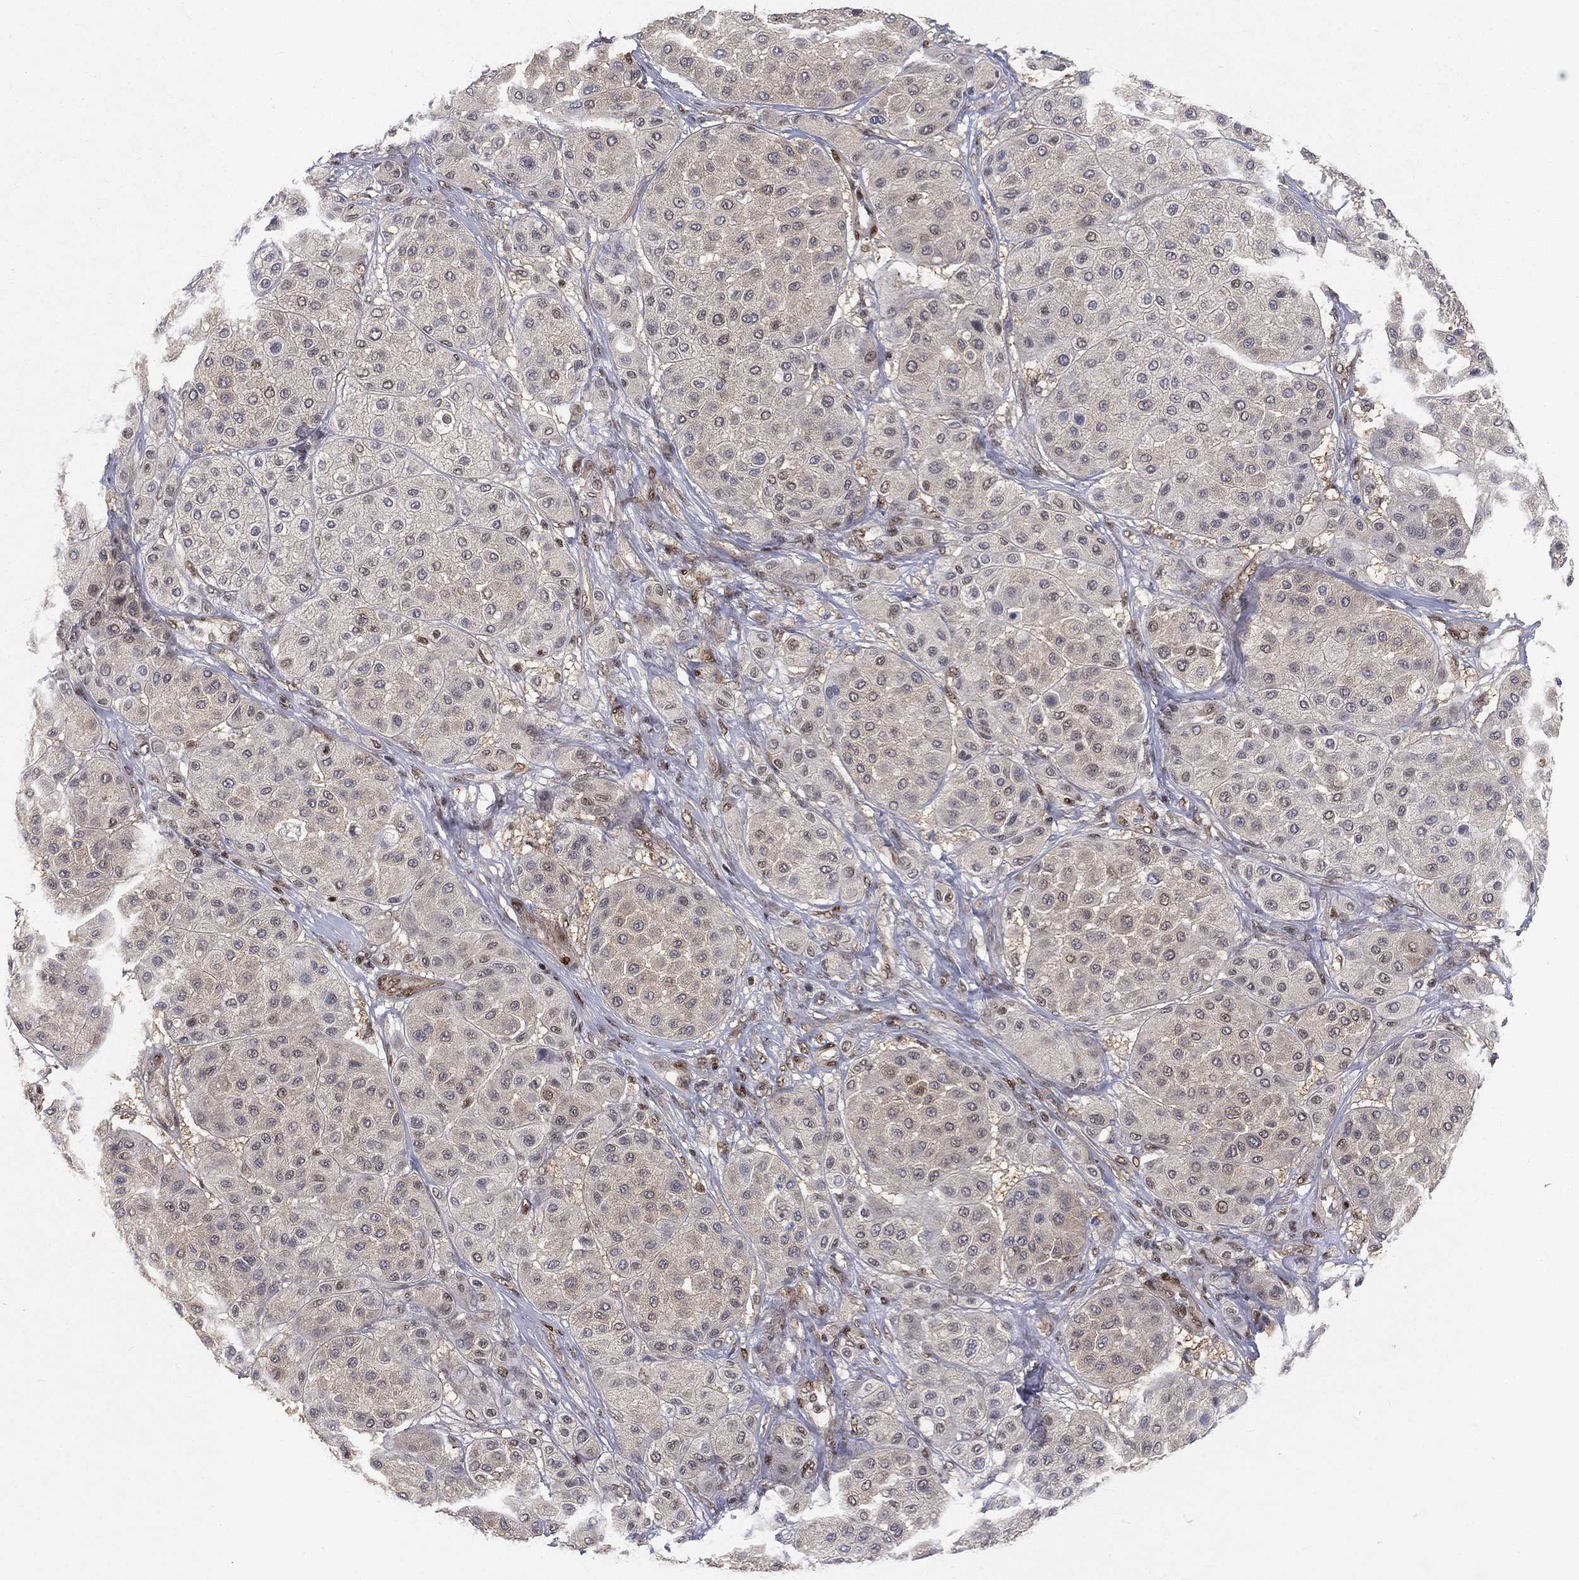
{"staining": {"intensity": "weak", "quantity": "<25%", "location": "nuclear"}, "tissue": "melanoma", "cell_type": "Tumor cells", "image_type": "cancer", "snomed": [{"axis": "morphology", "description": "Malignant melanoma, Metastatic site"}, {"axis": "topography", "description": "Smooth muscle"}], "caption": "Immunohistochemical staining of malignant melanoma (metastatic site) shows no significant expression in tumor cells.", "gene": "CRTC3", "patient": {"sex": "male", "age": 41}}